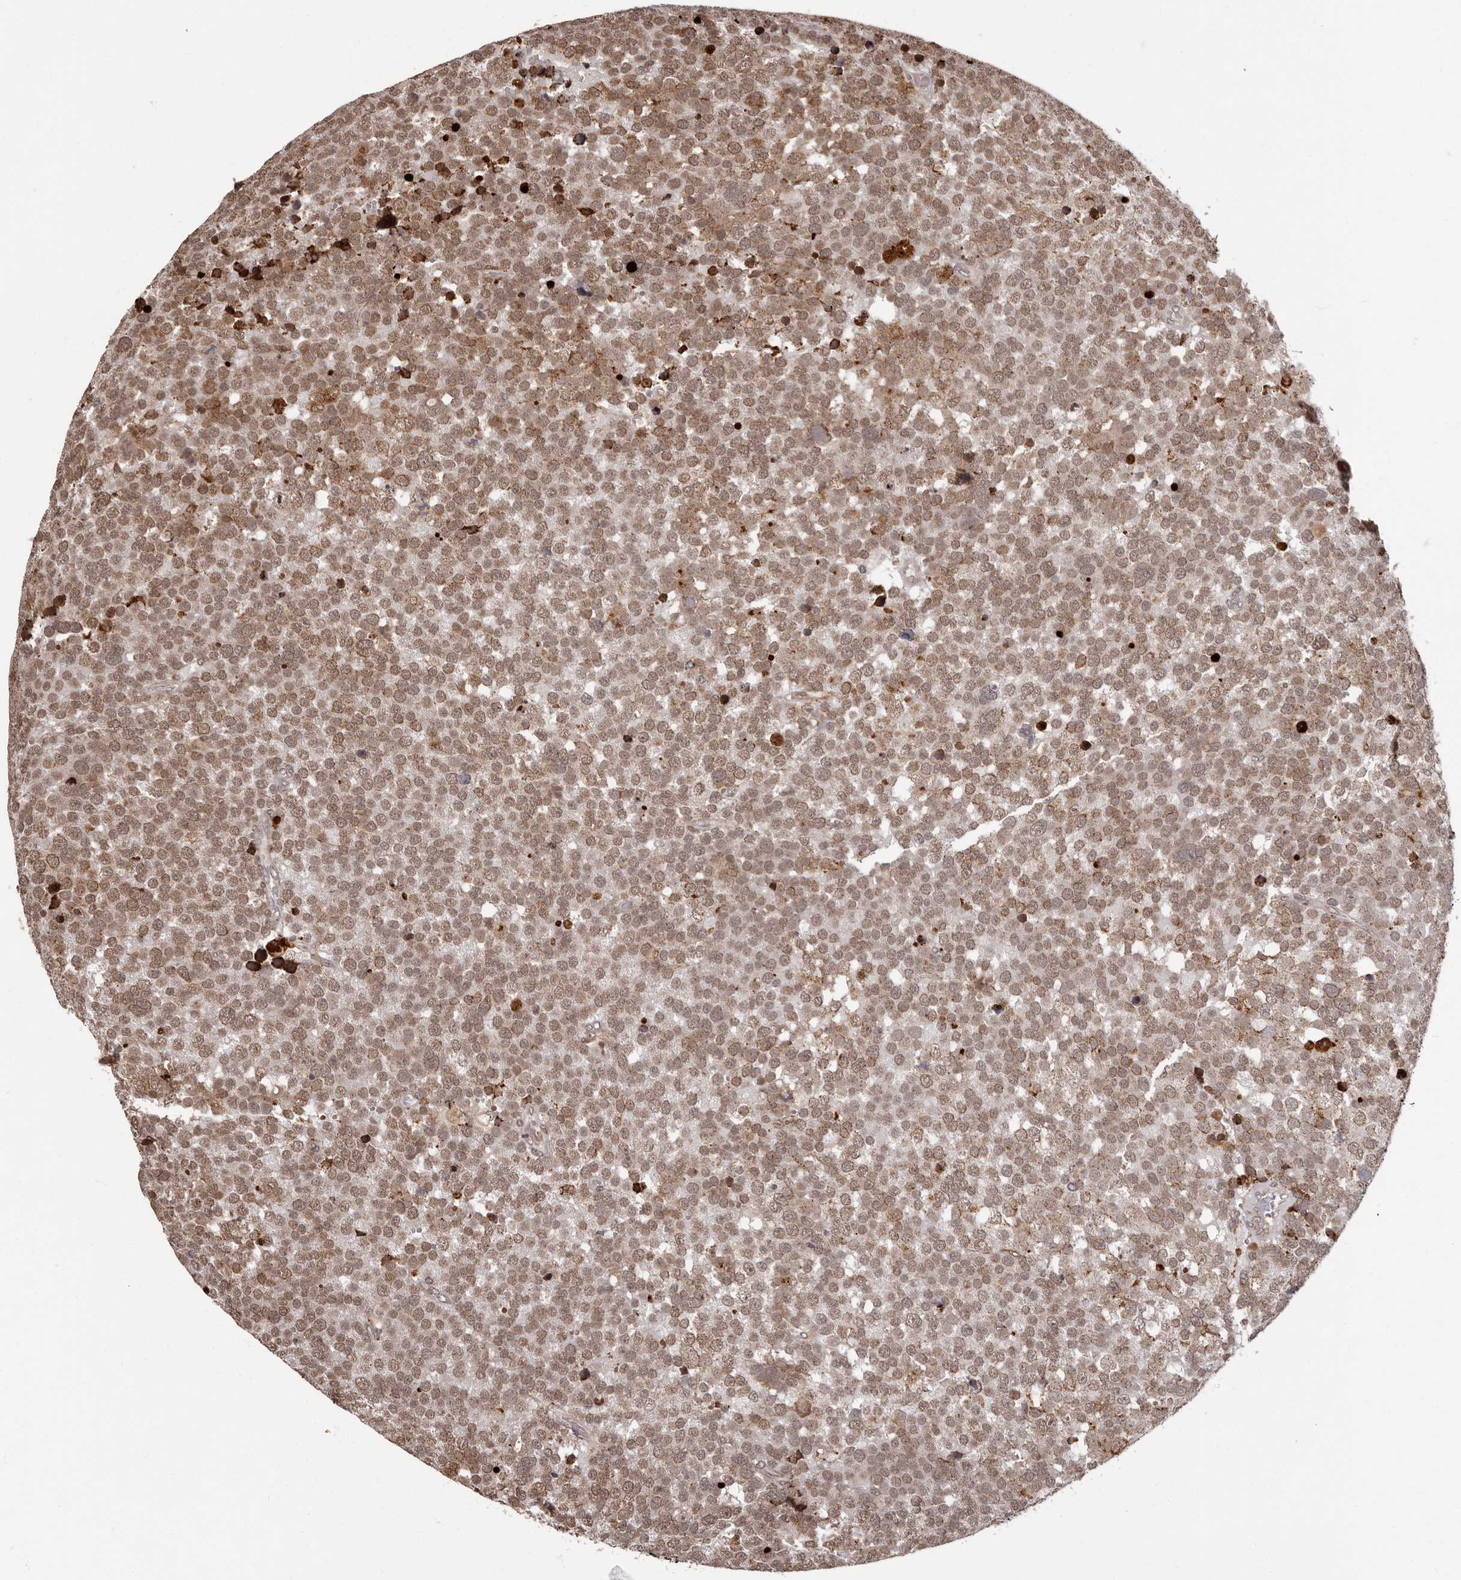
{"staining": {"intensity": "moderate", "quantity": ">75%", "location": "nuclear"}, "tissue": "testis cancer", "cell_type": "Tumor cells", "image_type": "cancer", "snomed": [{"axis": "morphology", "description": "Seminoma, NOS"}, {"axis": "topography", "description": "Testis"}], "caption": "Immunohistochemical staining of testis cancer demonstrates medium levels of moderate nuclear positivity in about >75% of tumor cells.", "gene": "IL32", "patient": {"sex": "male", "age": 71}}